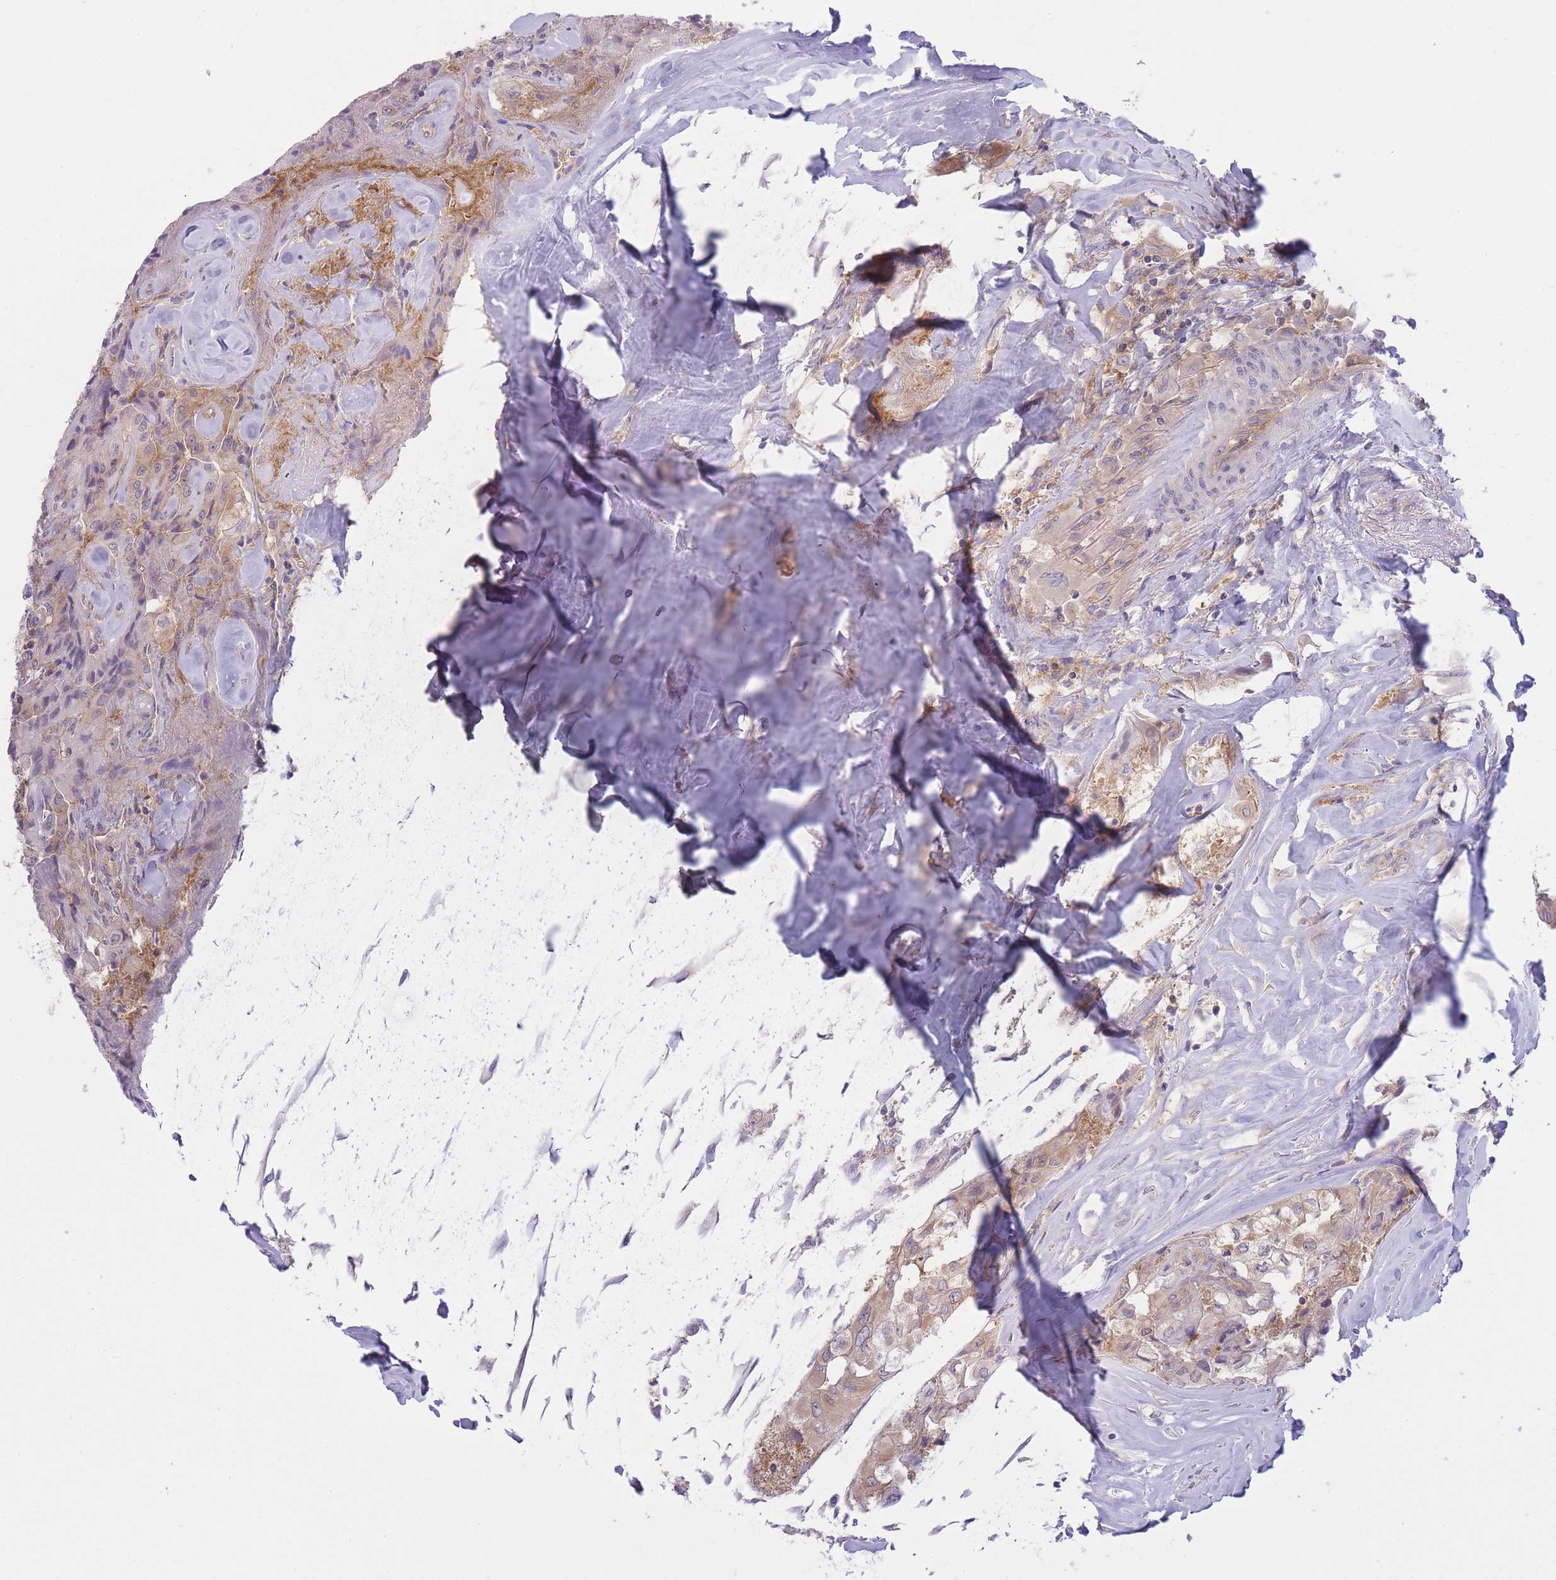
{"staining": {"intensity": "weak", "quantity": "<25%", "location": "cytoplasmic/membranous"}, "tissue": "thyroid cancer", "cell_type": "Tumor cells", "image_type": "cancer", "snomed": [{"axis": "morphology", "description": "Normal tissue, NOS"}, {"axis": "morphology", "description": "Papillary adenocarcinoma, NOS"}, {"axis": "topography", "description": "Thyroid gland"}], "caption": "Histopathology image shows no significant protein positivity in tumor cells of thyroid cancer (papillary adenocarcinoma).", "gene": "PFDN6", "patient": {"sex": "female", "age": 59}}